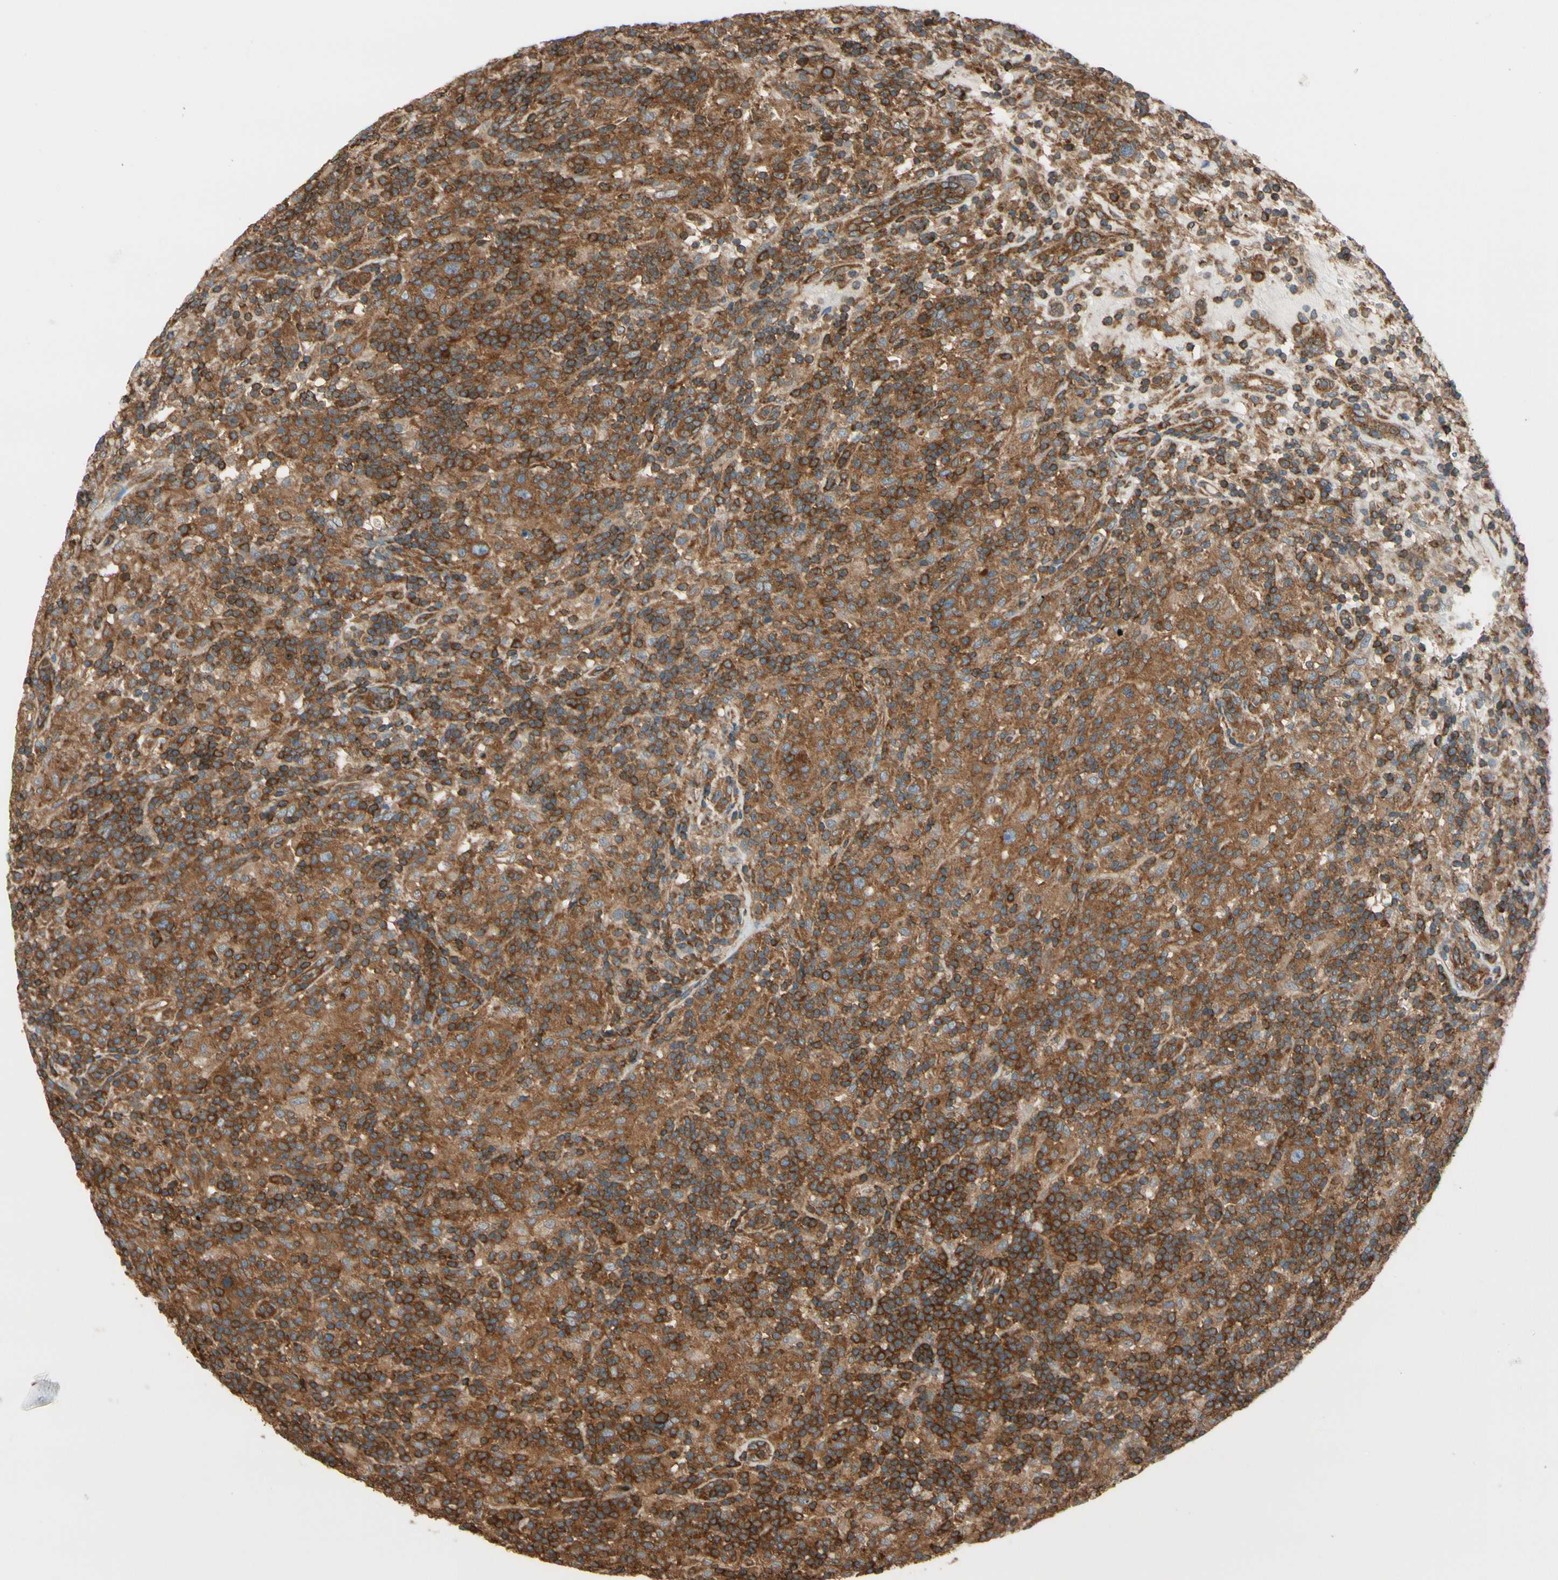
{"staining": {"intensity": "moderate", "quantity": ">75%", "location": "cytoplasmic/membranous"}, "tissue": "lymphoma", "cell_type": "Tumor cells", "image_type": "cancer", "snomed": [{"axis": "morphology", "description": "Hodgkin's disease, NOS"}, {"axis": "topography", "description": "Lymph node"}], "caption": "Hodgkin's disease was stained to show a protein in brown. There is medium levels of moderate cytoplasmic/membranous positivity in about >75% of tumor cells.", "gene": "EPS15", "patient": {"sex": "male", "age": 70}}